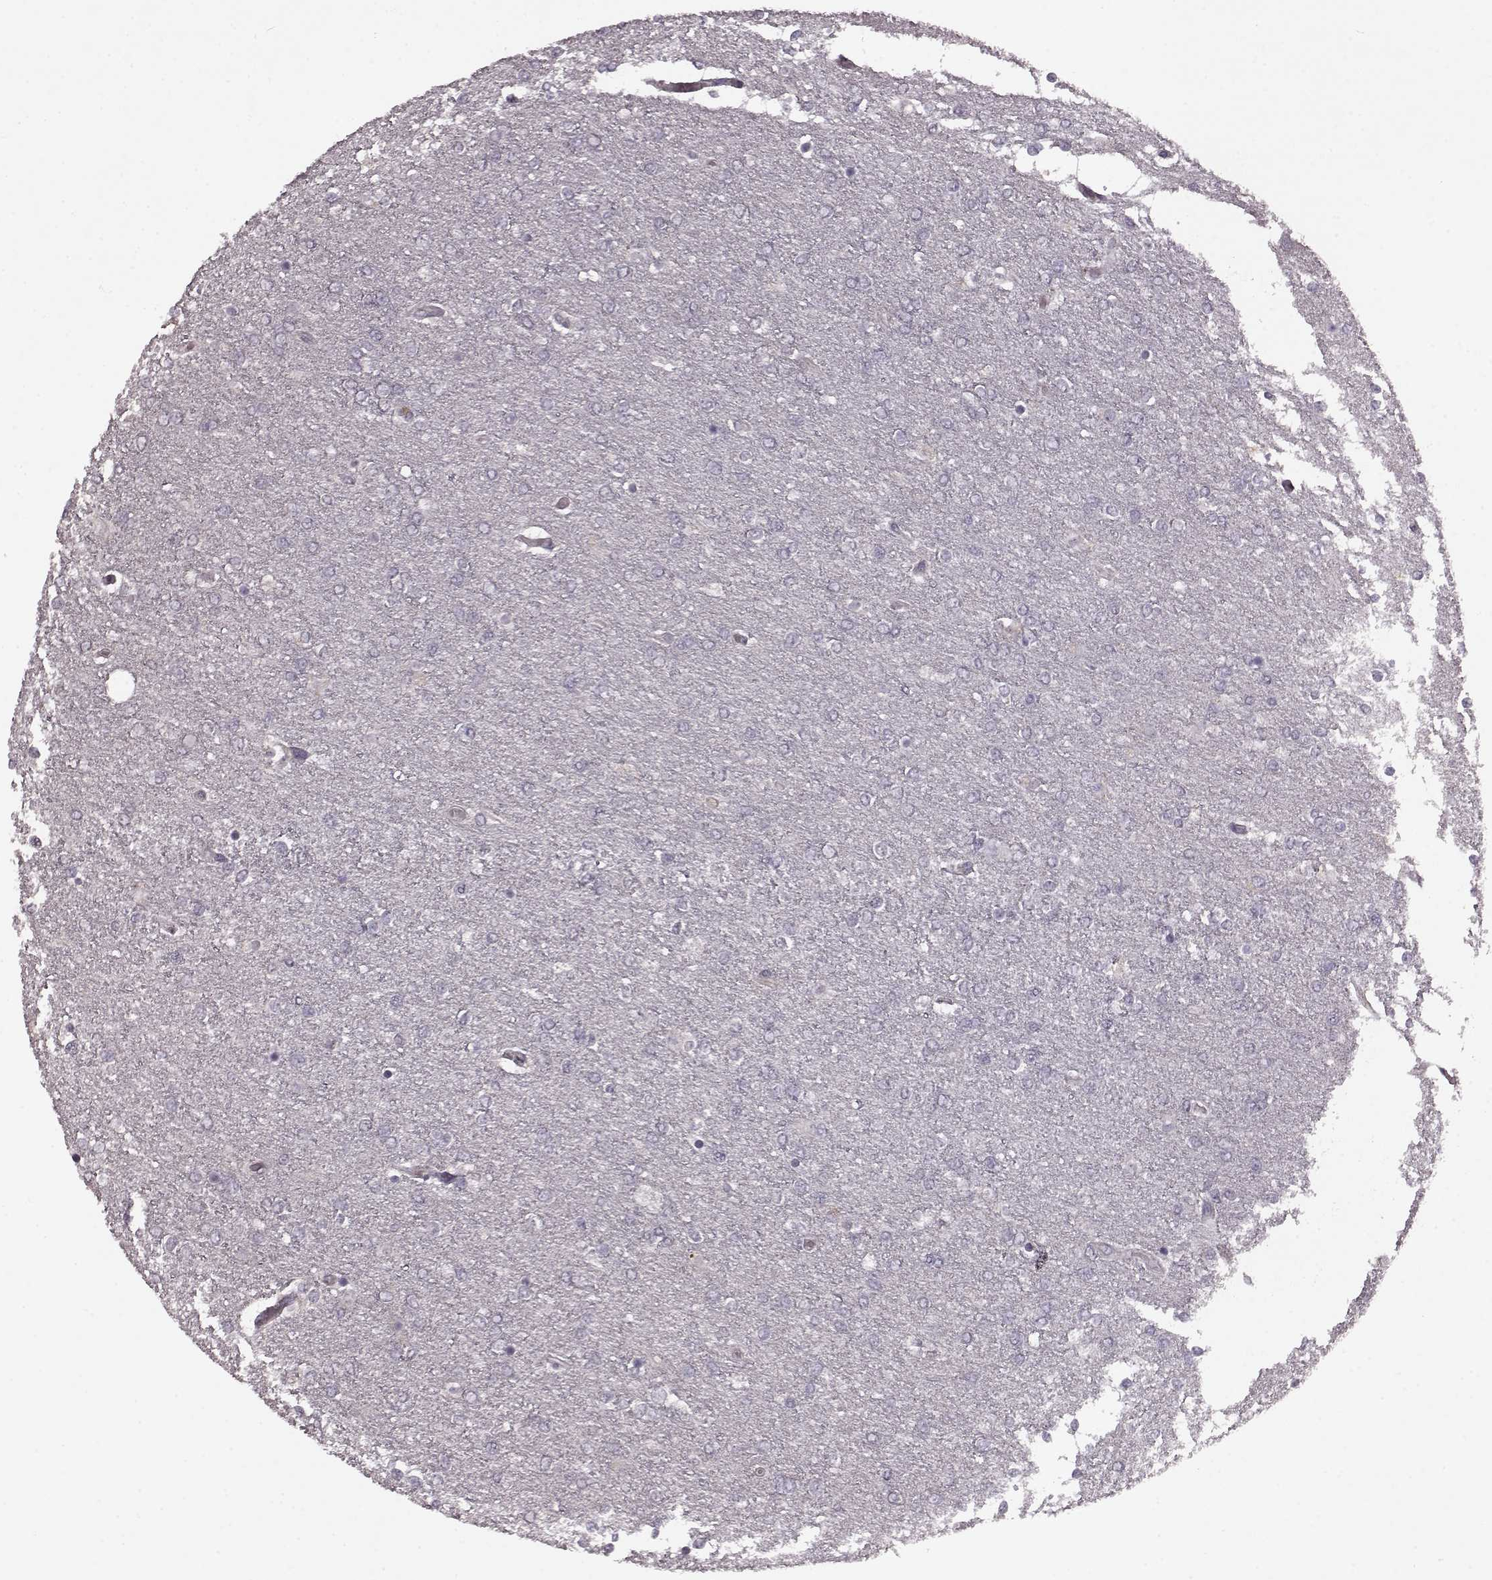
{"staining": {"intensity": "negative", "quantity": "none", "location": "none"}, "tissue": "glioma", "cell_type": "Tumor cells", "image_type": "cancer", "snomed": [{"axis": "morphology", "description": "Glioma, malignant, High grade"}, {"axis": "topography", "description": "Brain"}], "caption": "Immunohistochemical staining of glioma shows no significant expression in tumor cells.", "gene": "SLC52A3", "patient": {"sex": "female", "age": 61}}